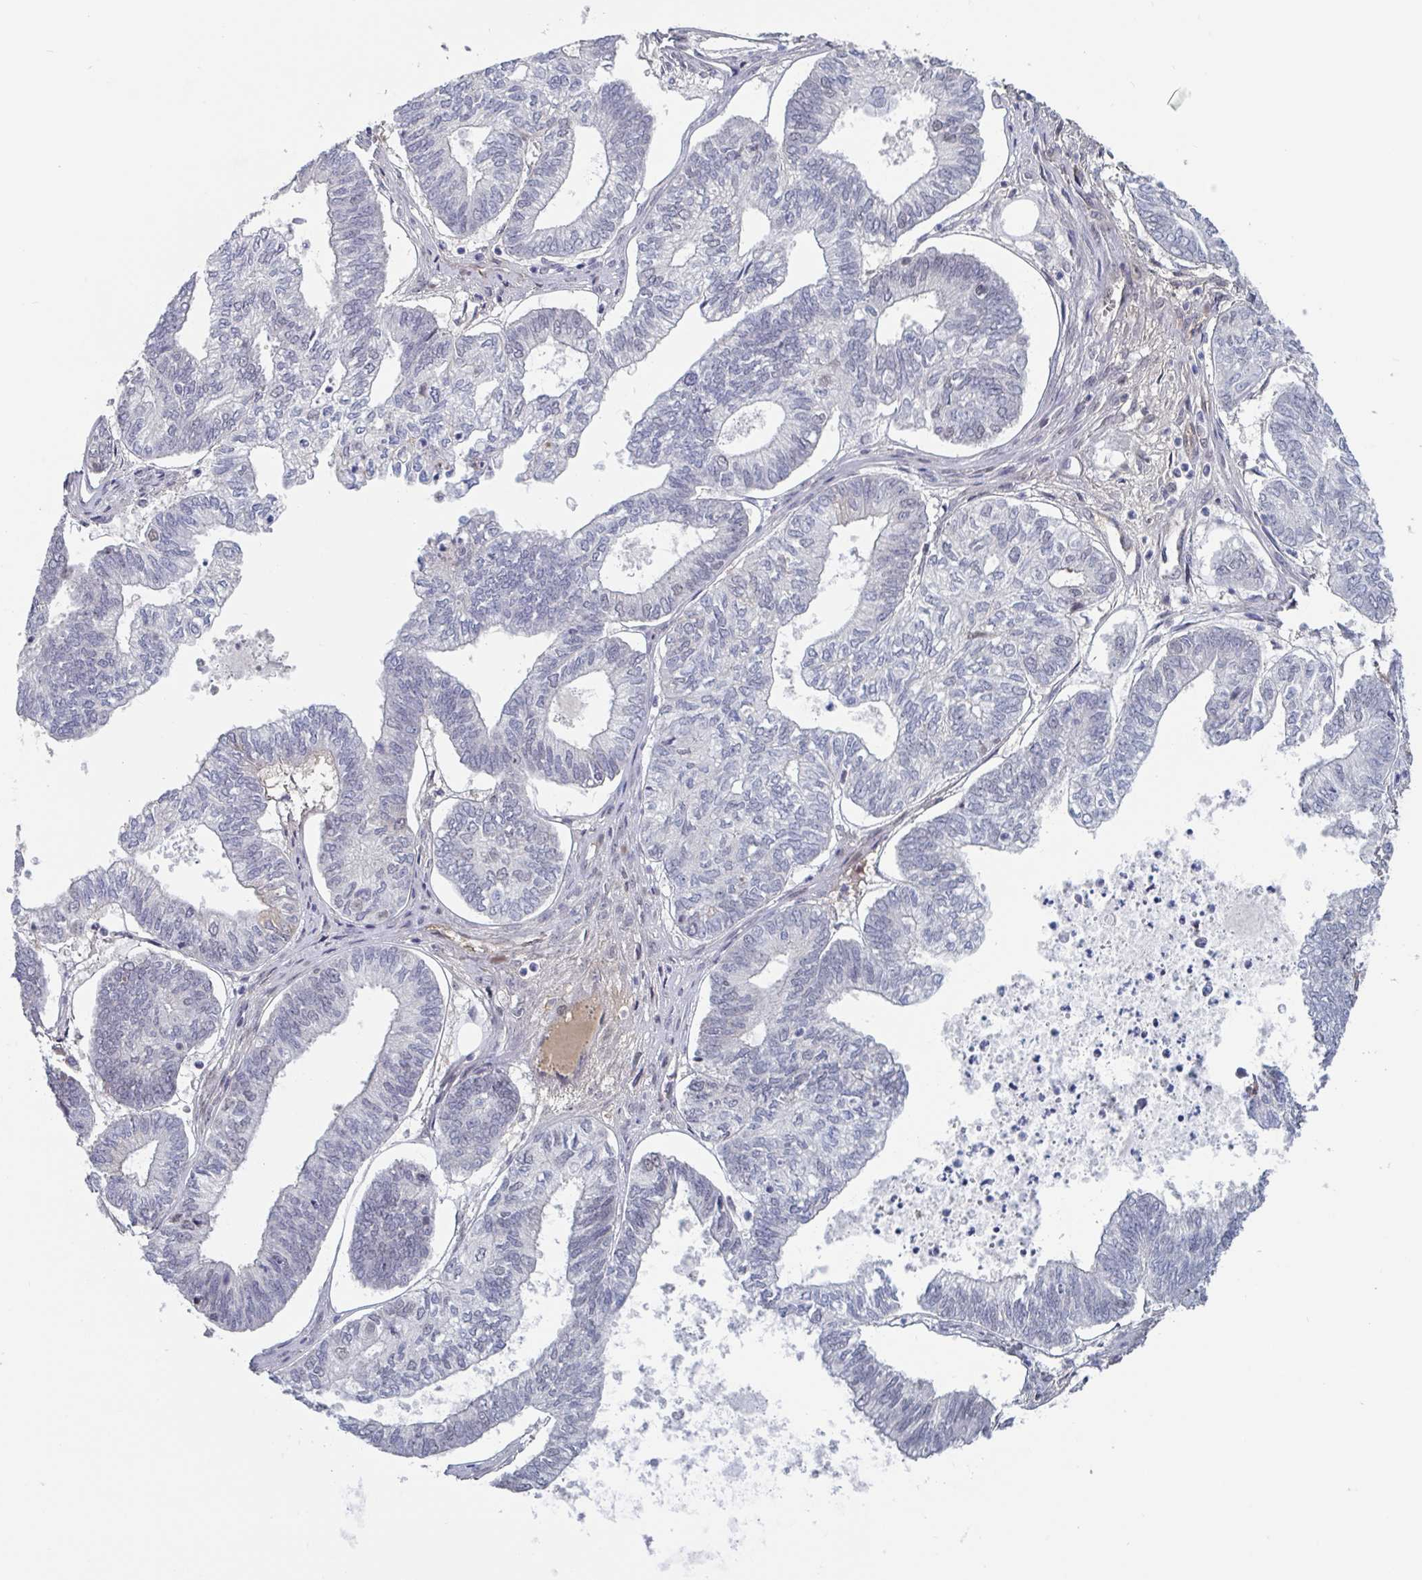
{"staining": {"intensity": "moderate", "quantity": "<25%", "location": "nuclear"}, "tissue": "ovarian cancer", "cell_type": "Tumor cells", "image_type": "cancer", "snomed": [{"axis": "morphology", "description": "Carcinoma, endometroid"}, {"axis": "topography", "description": "Ovary"}], "caption": "Ovarian cancer stained for a protein displays moderate nuclear positivity in tumor cells.", "gene": "BCL7B", "patient": {"sex": "female", "age": 64}}